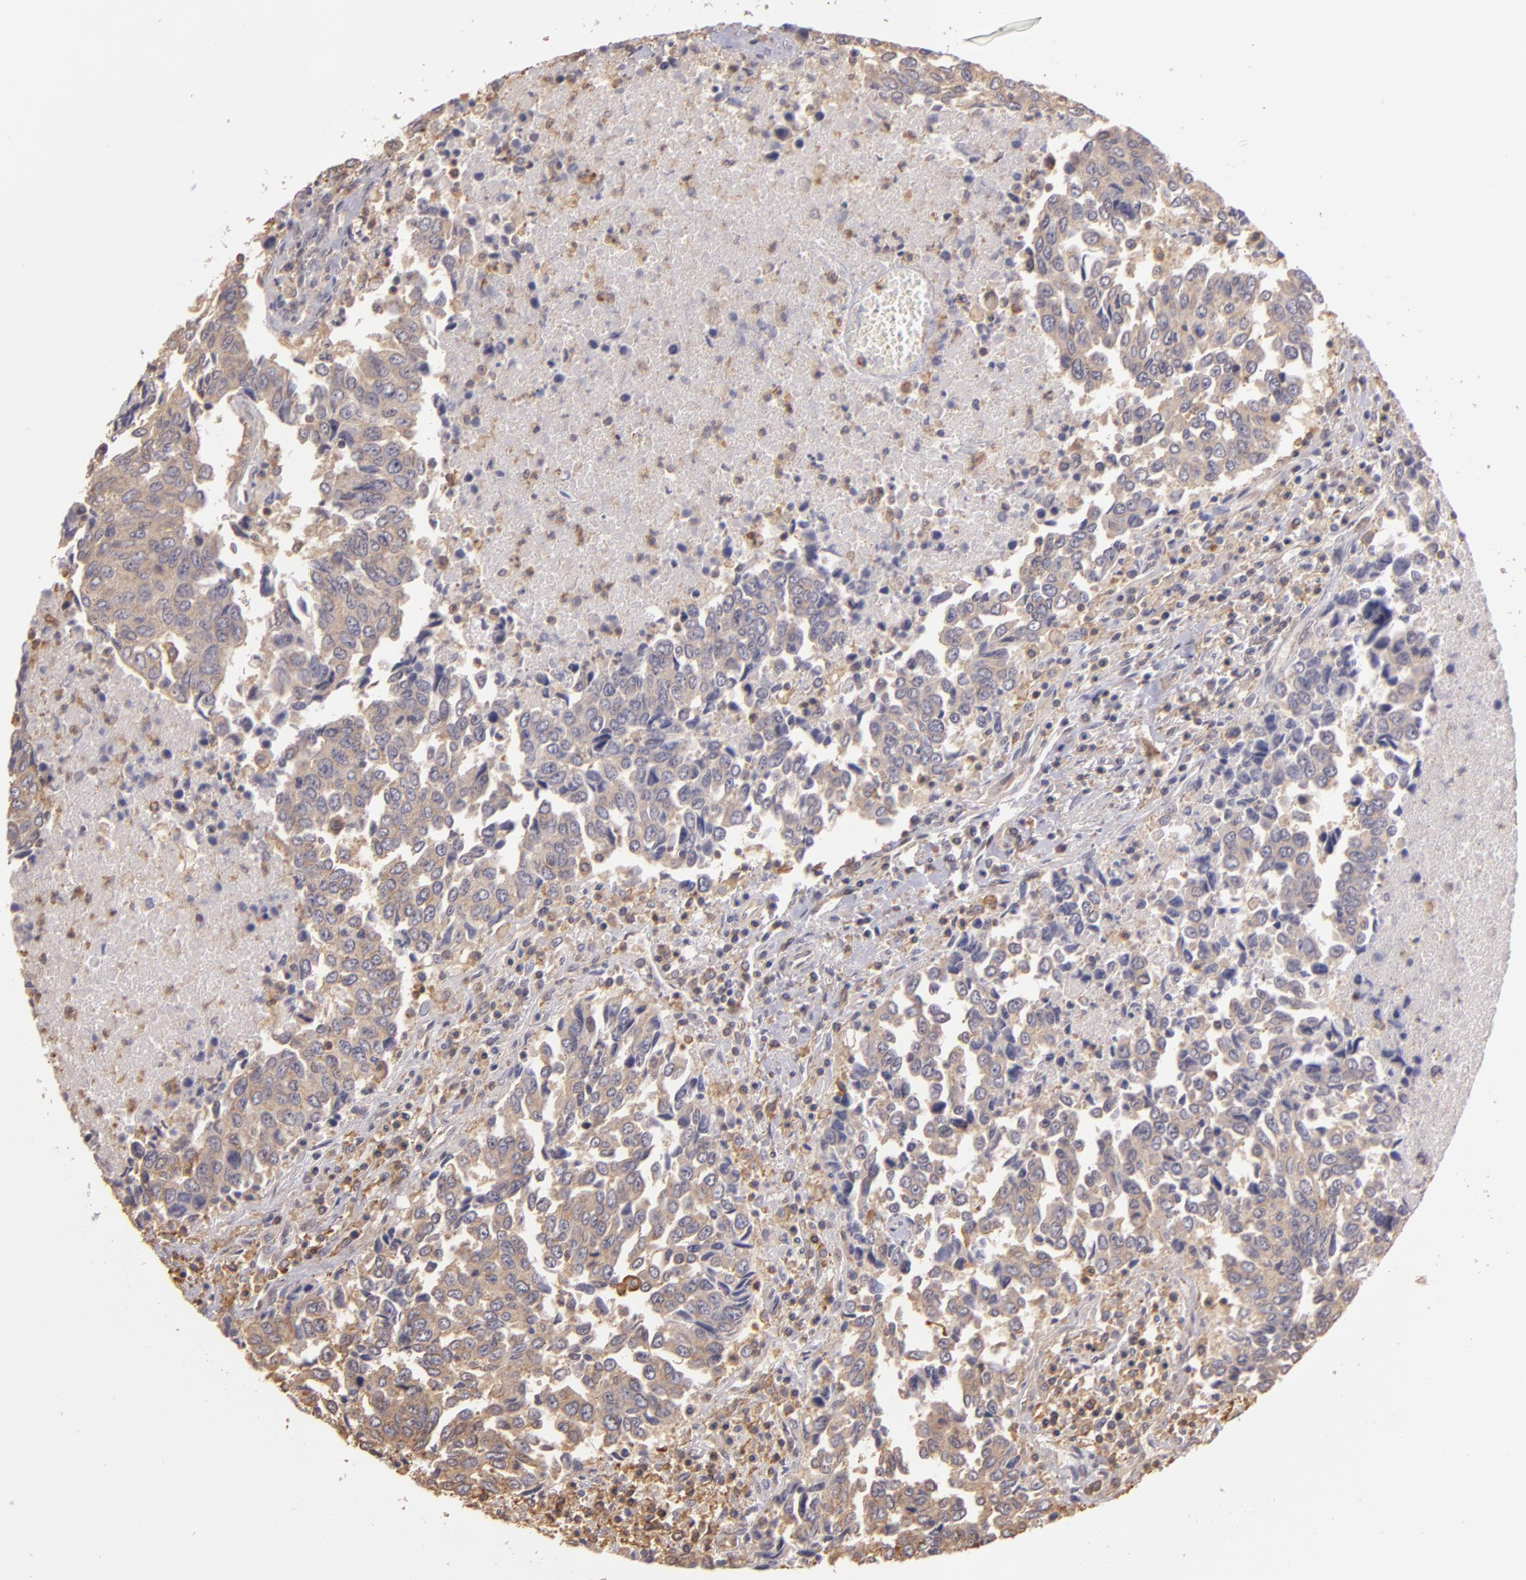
{"staining": {"intensity": "negative", "quantity": "none", "location": "none"}, "tissue": "urothelial cancer", "cell_type": "Tumor cells", "image_type": "cancer", "snomed": [{"axis": "morphology", "description": "Urothelial carcinoma, High grade"}, {"axis": "topography", "description": "Urinary bladder"}], "caption": "High power microscopy histopathology image of an immunohistochemistry histopathology image of urothelial cancer, revealing no significant staining in tumor cells.", "gene": "ARPC2", "patient": {"sex": "male", "age": 86}}